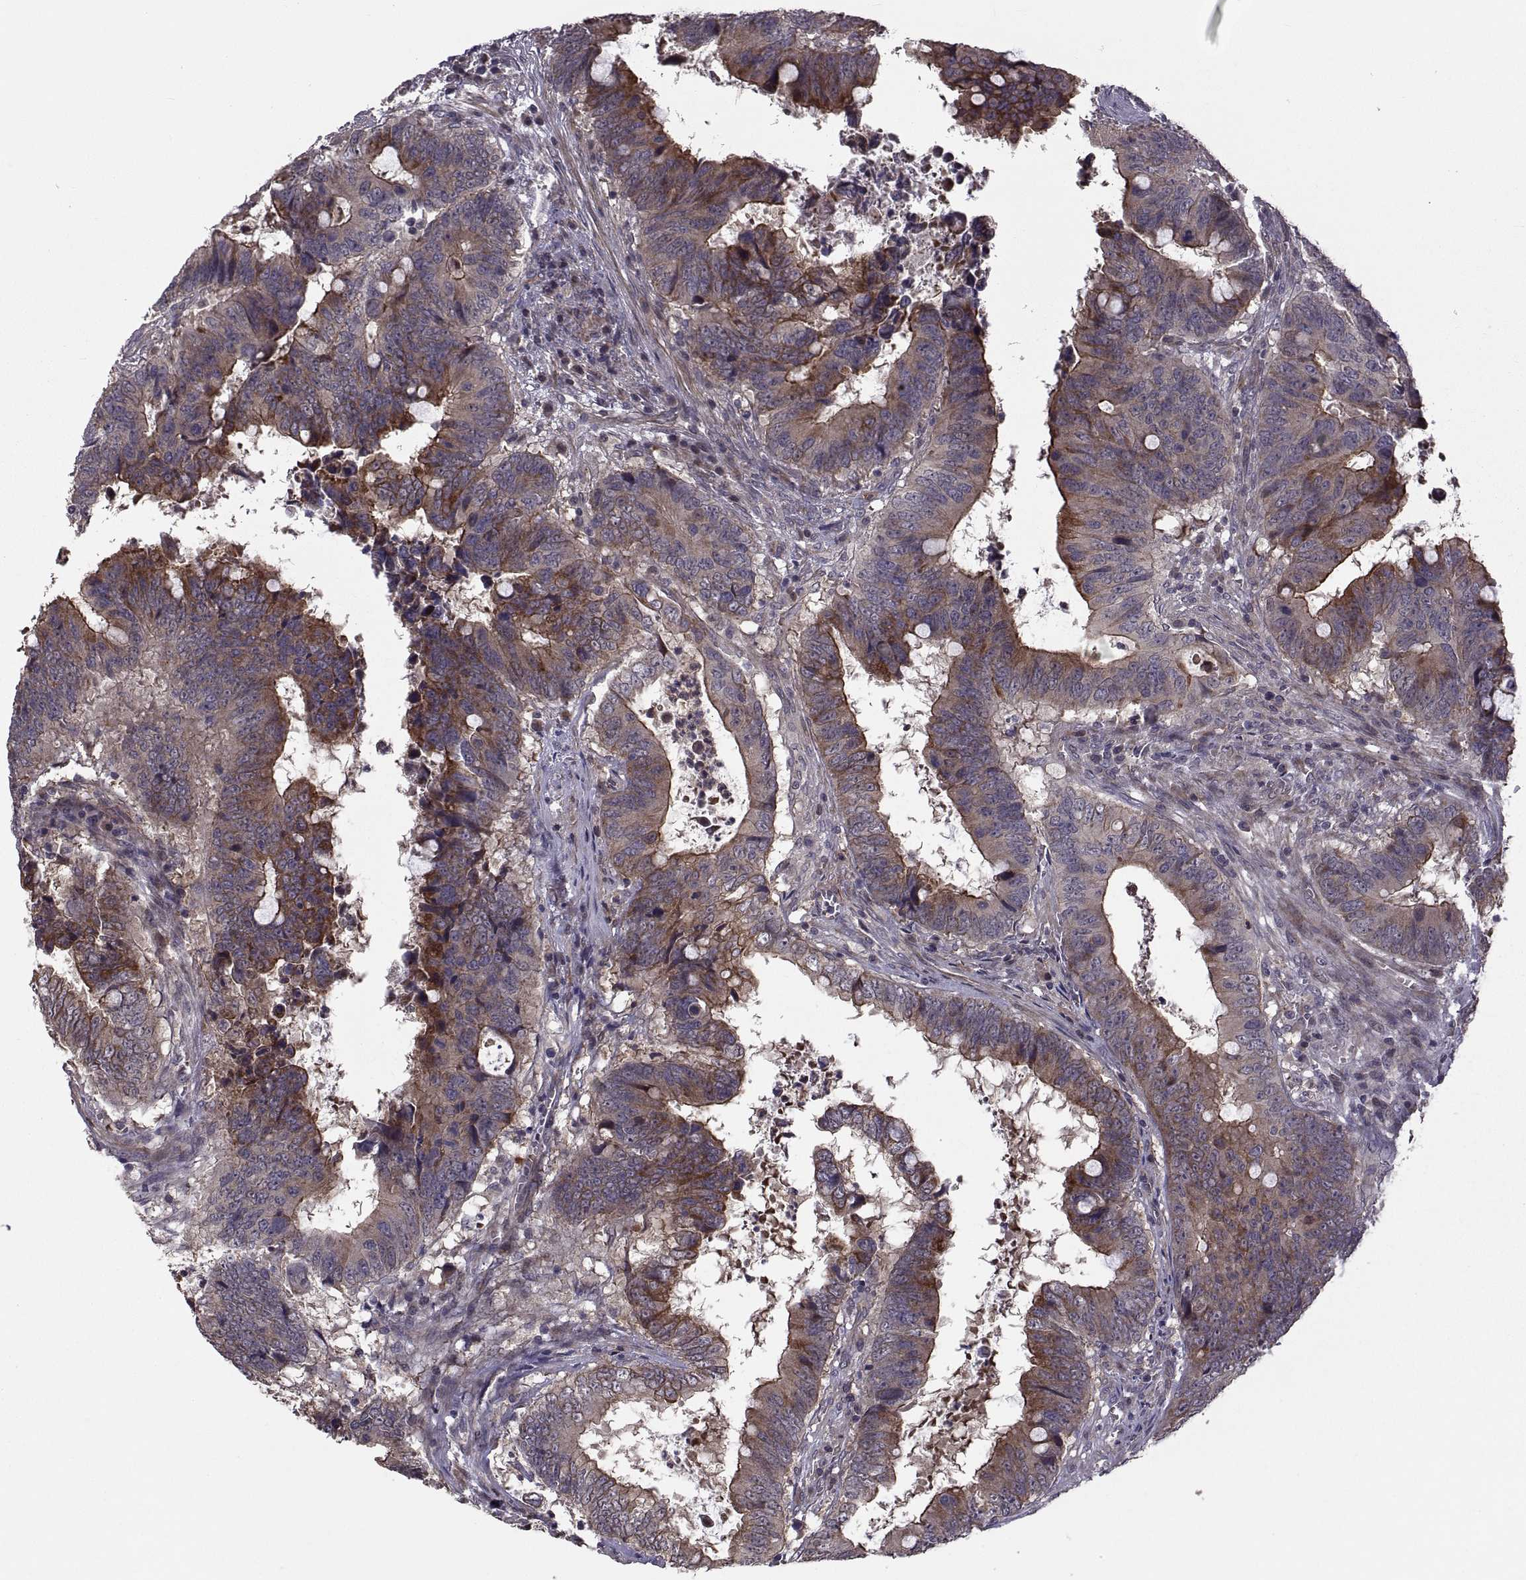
{"staining": {"intensity": "strong", "quantity": "25%-75%", "location": "cytoplasmic/membranous"}, "tissue": "colorectal cancer", "cell_type": "Tumor cells", "image_type": "cancer", "snomed": [{"axis": "morphology", "description": "Adenocarcinoma, NOS"}, {"axis": "topography", "description": "Colon"}], "caption": "The micrograph exhibits immunohistochemical staining of adenocarcinoma (colorectal). There is strong cytoplasmic/membranous expression is seen in about 25%-75% of tumor cells.", "gene": "PMM2", "patient": {"sex": "female", "age": 82}}